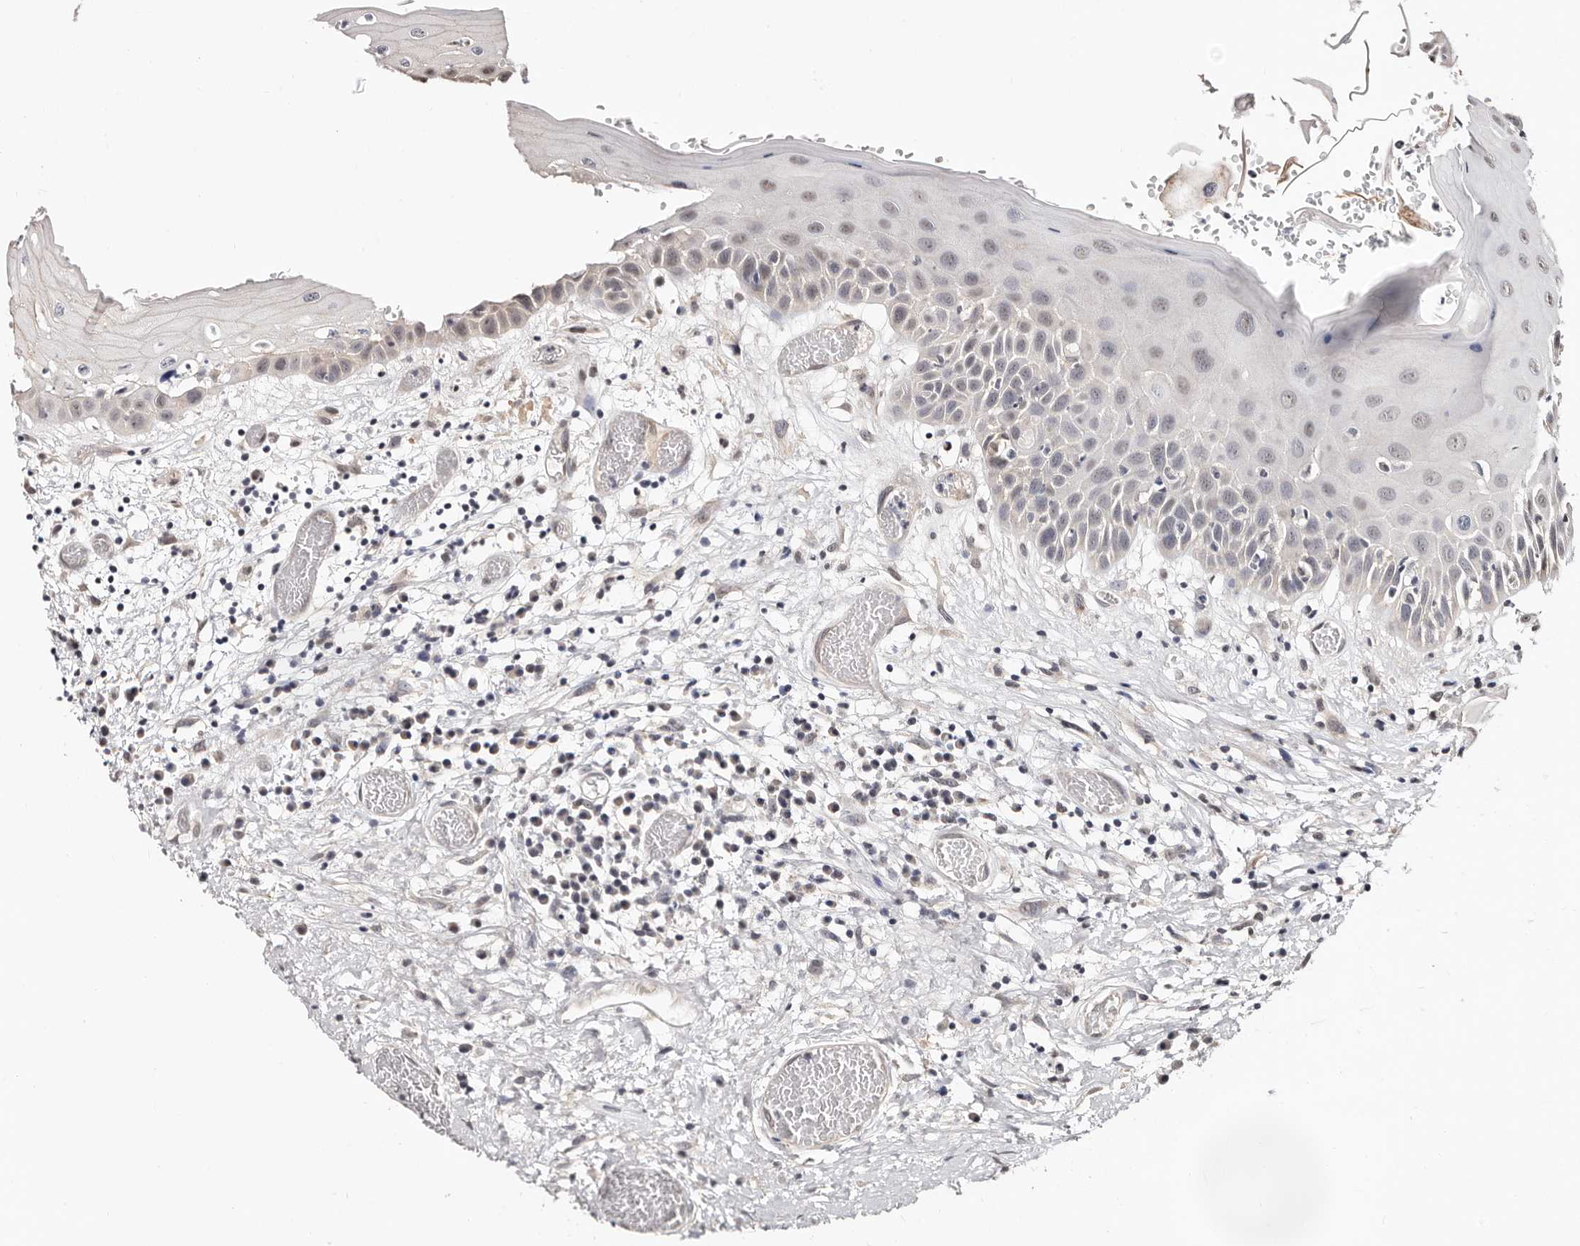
{"staining": {"intensity": "negative", "quantity": "none", "location": "none"}, "tissue": "oral mucosa", "cell_type": "Squamous epithelial cells", "image_type": "normal", "snomed": [{"axis": "morphology", "description": "Normal tissue, NOS"}, {"axis": "topography", "description": "Oral tissue"}], "caption": "Immunohistochemistry image of unremarkable oral mucosa: human oral mucosa stained with DAB demonstrates no significant protein staining in squamous epithelial cells. (DAB (3,3'-diaminobenzidine) immunohistochemistry (IHC) with hematoxylin counter stain).", "gene": "TRIP13", "patient": {"sex": "female", "age": 76}}